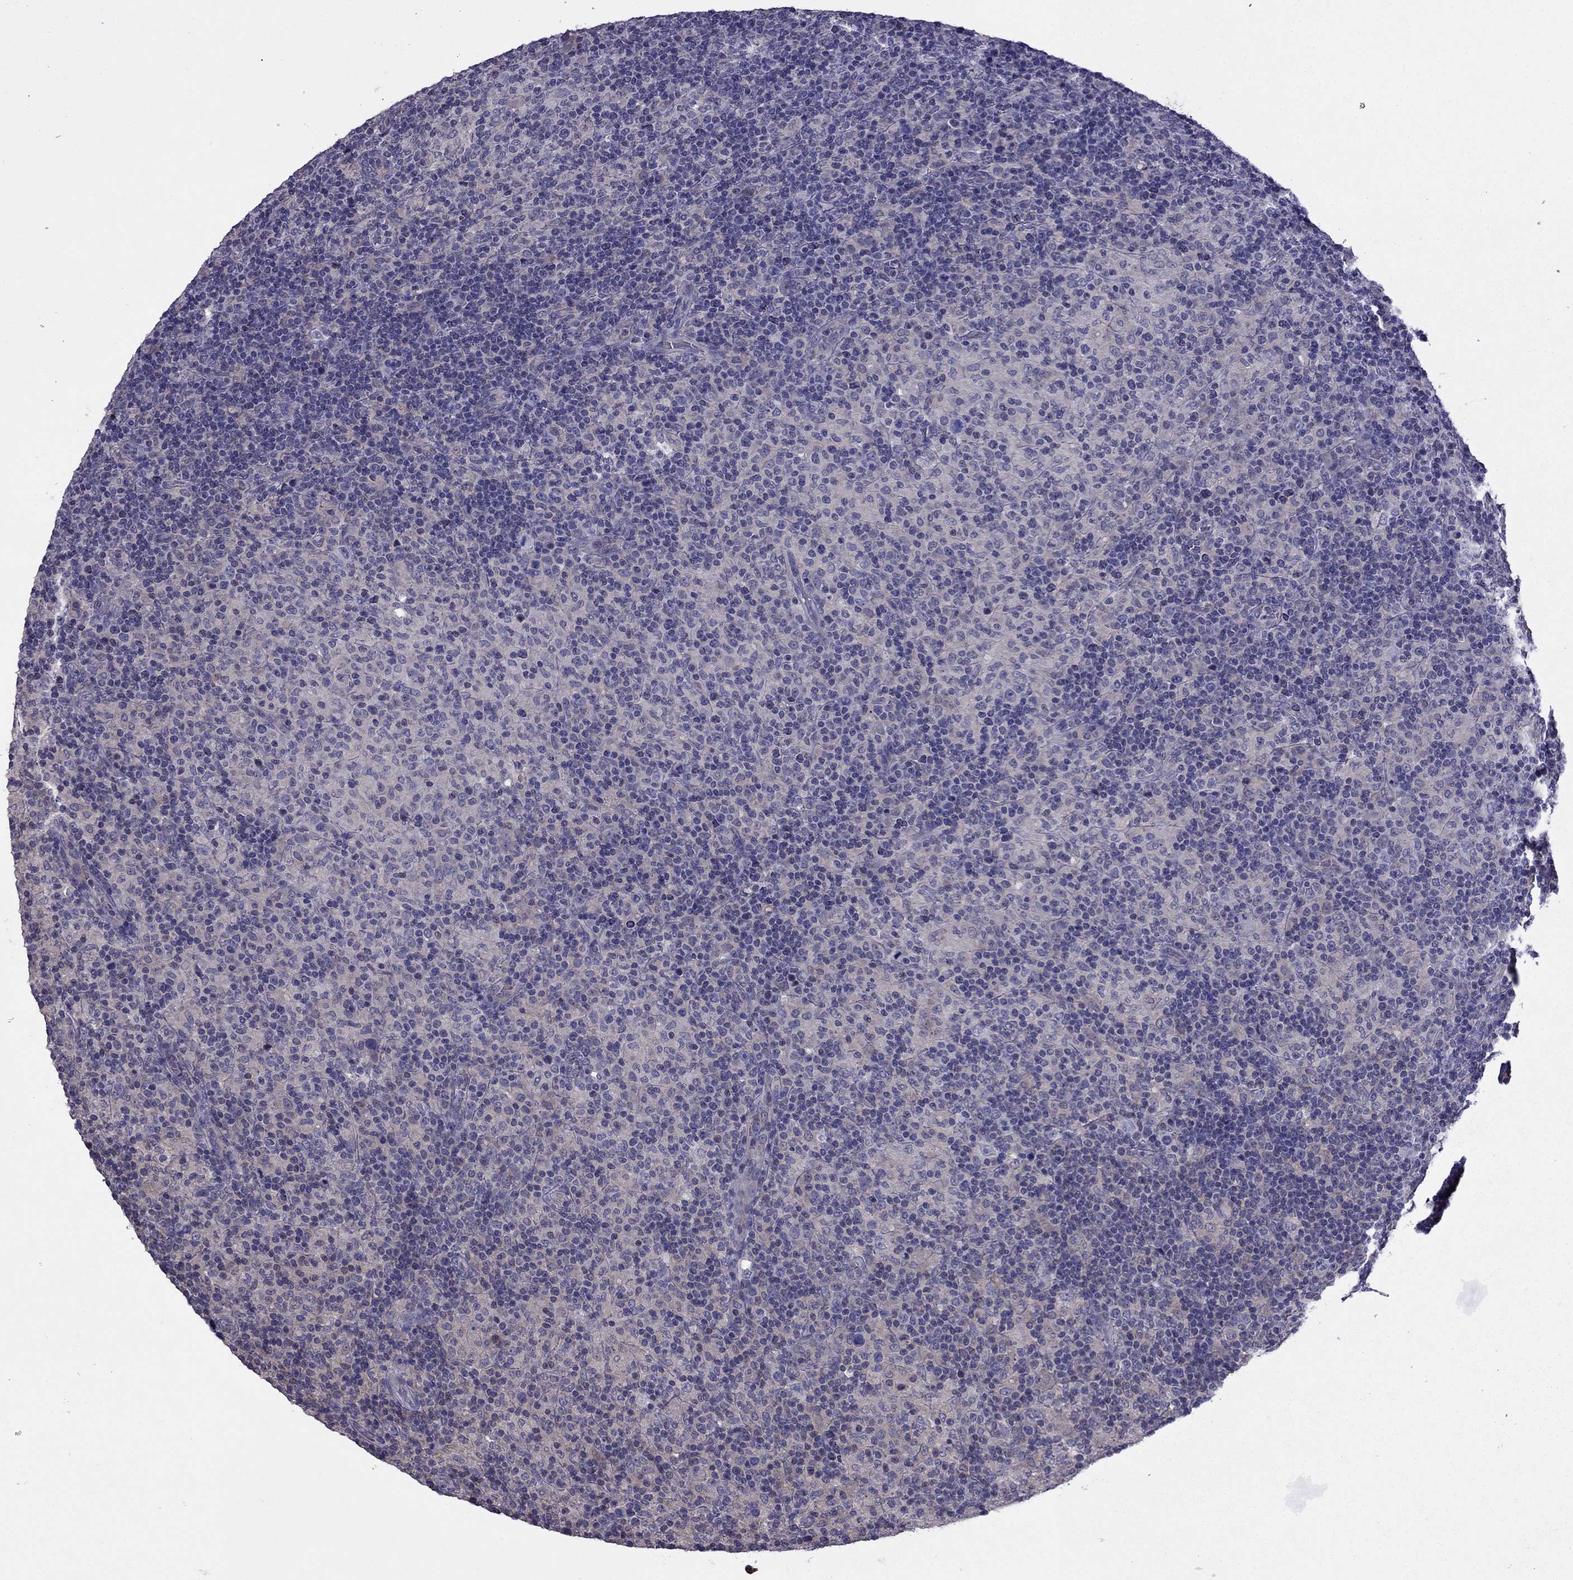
{"staining": {"intensity": "negative", "quantity": "none", "location": "none"}, "tissue": "lymphoma", "cell_type": "Tumor cells", "image_type": "cancer", "snomed": [{"axis": "morphology", "description": "Hodgkin's disease, NOS"}, {"axis": "topography", "description": "Lymph node"}], "caption": "The immunohistochemistry (IHC) micrograph has no significant staining in tumor cells of lymphoma tissue.", "gene": "SCNN1D", "patient": {"sex": "male", "age": 70}}